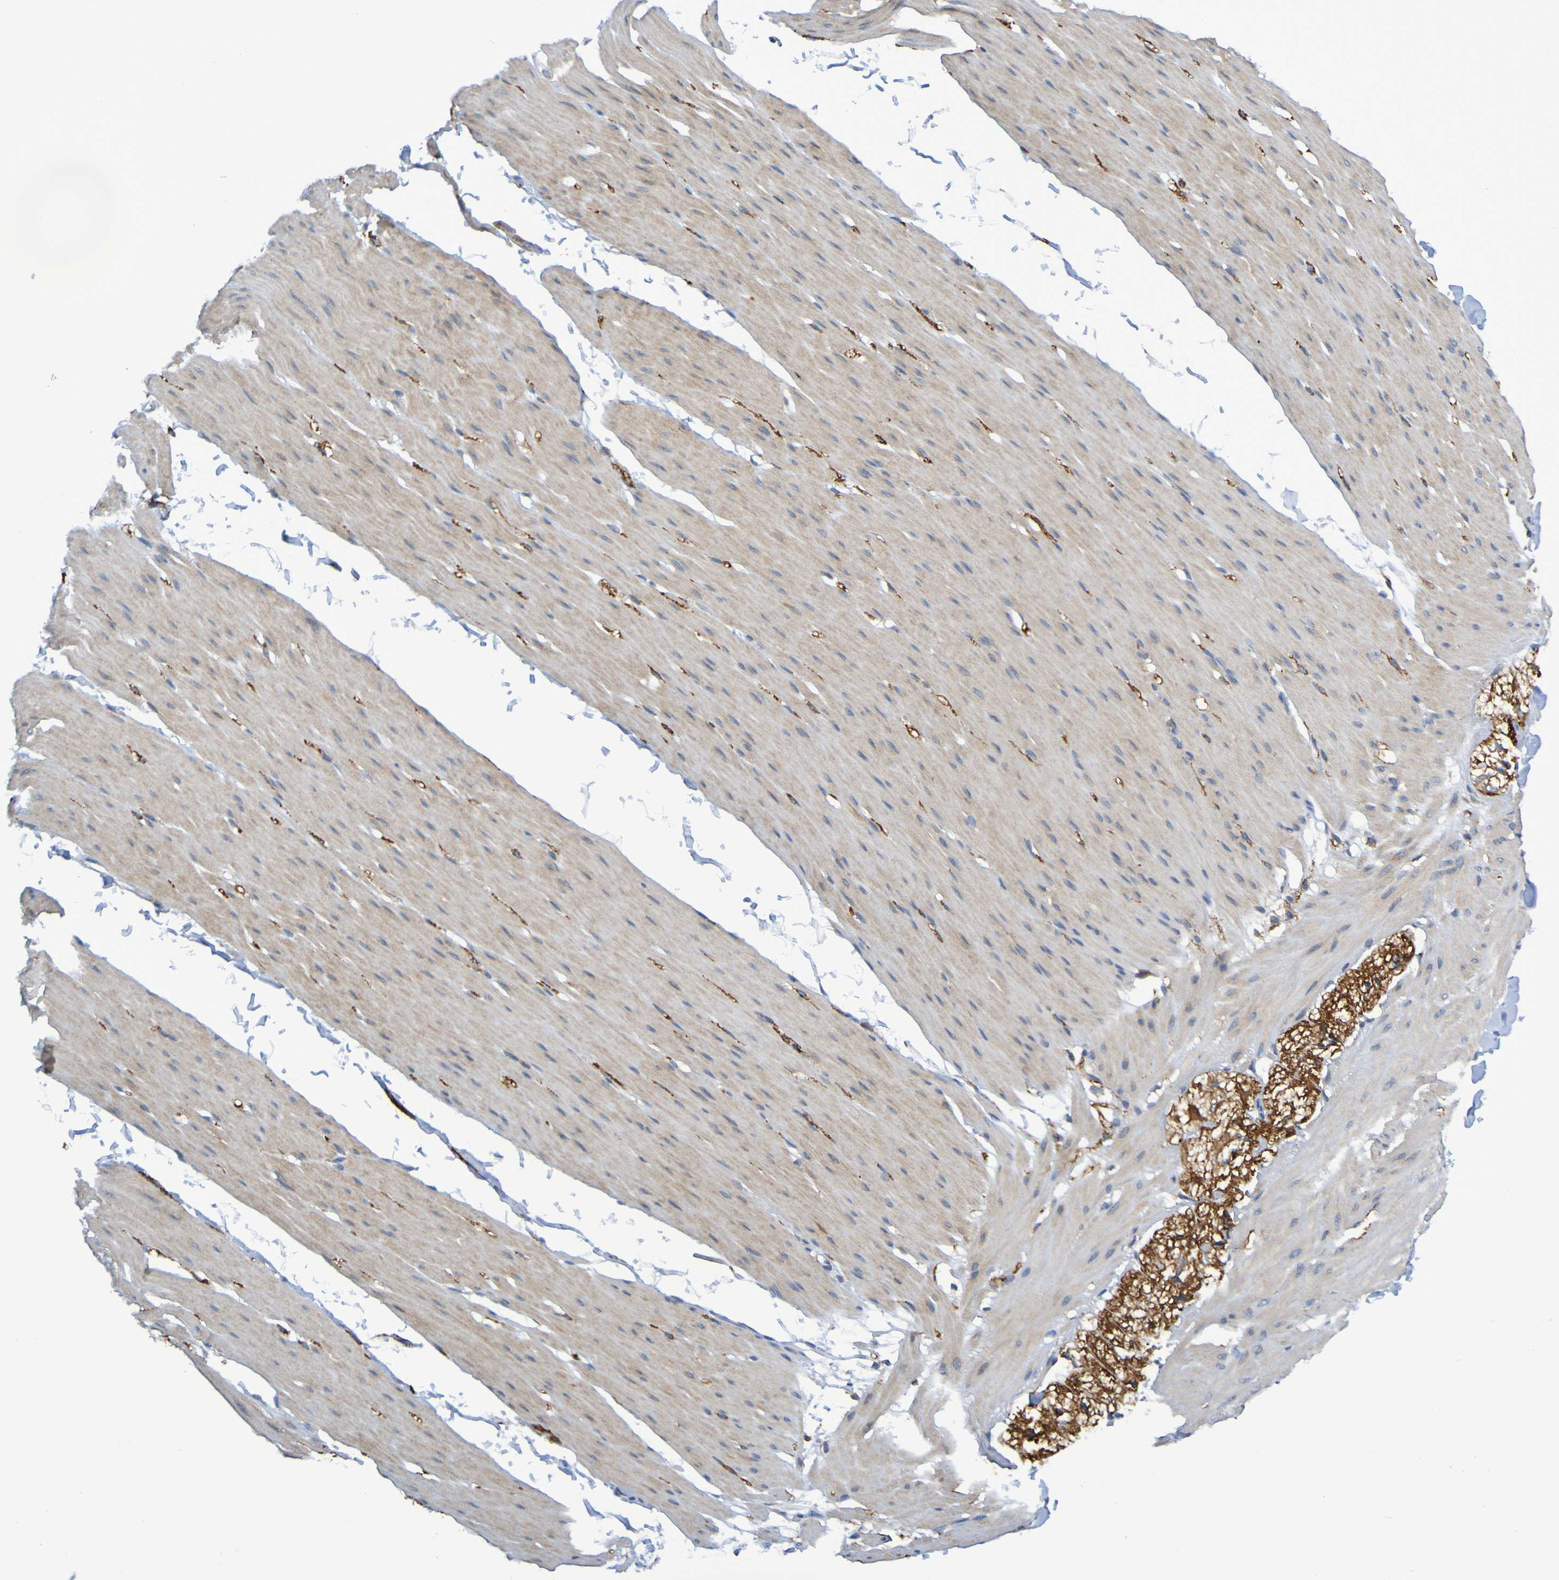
{"staining": {"intensity": "moderate", "quantity": "25%-75%", "location": "cytoplasmic/membranous"}, "tissue": "smooth muscle", "cell_type": "Smooth muscle cells", "image_type": "normal", "snomed": [{"axis": "morphology", "description": "Normal tissue, NOS"}, {"axis": "topography", "description": "Smooth muscle"}, {"axis": "topography", "description": "Colon"}], "caption": "The image exhibits staining of unremarkable smooth muscle, revealing moderate cytoplasmic/membranous protein expression (brown color) within smooth muscle cells.", "gene": "SCRG1", "patient": {"sex": "male", "age": 67}}